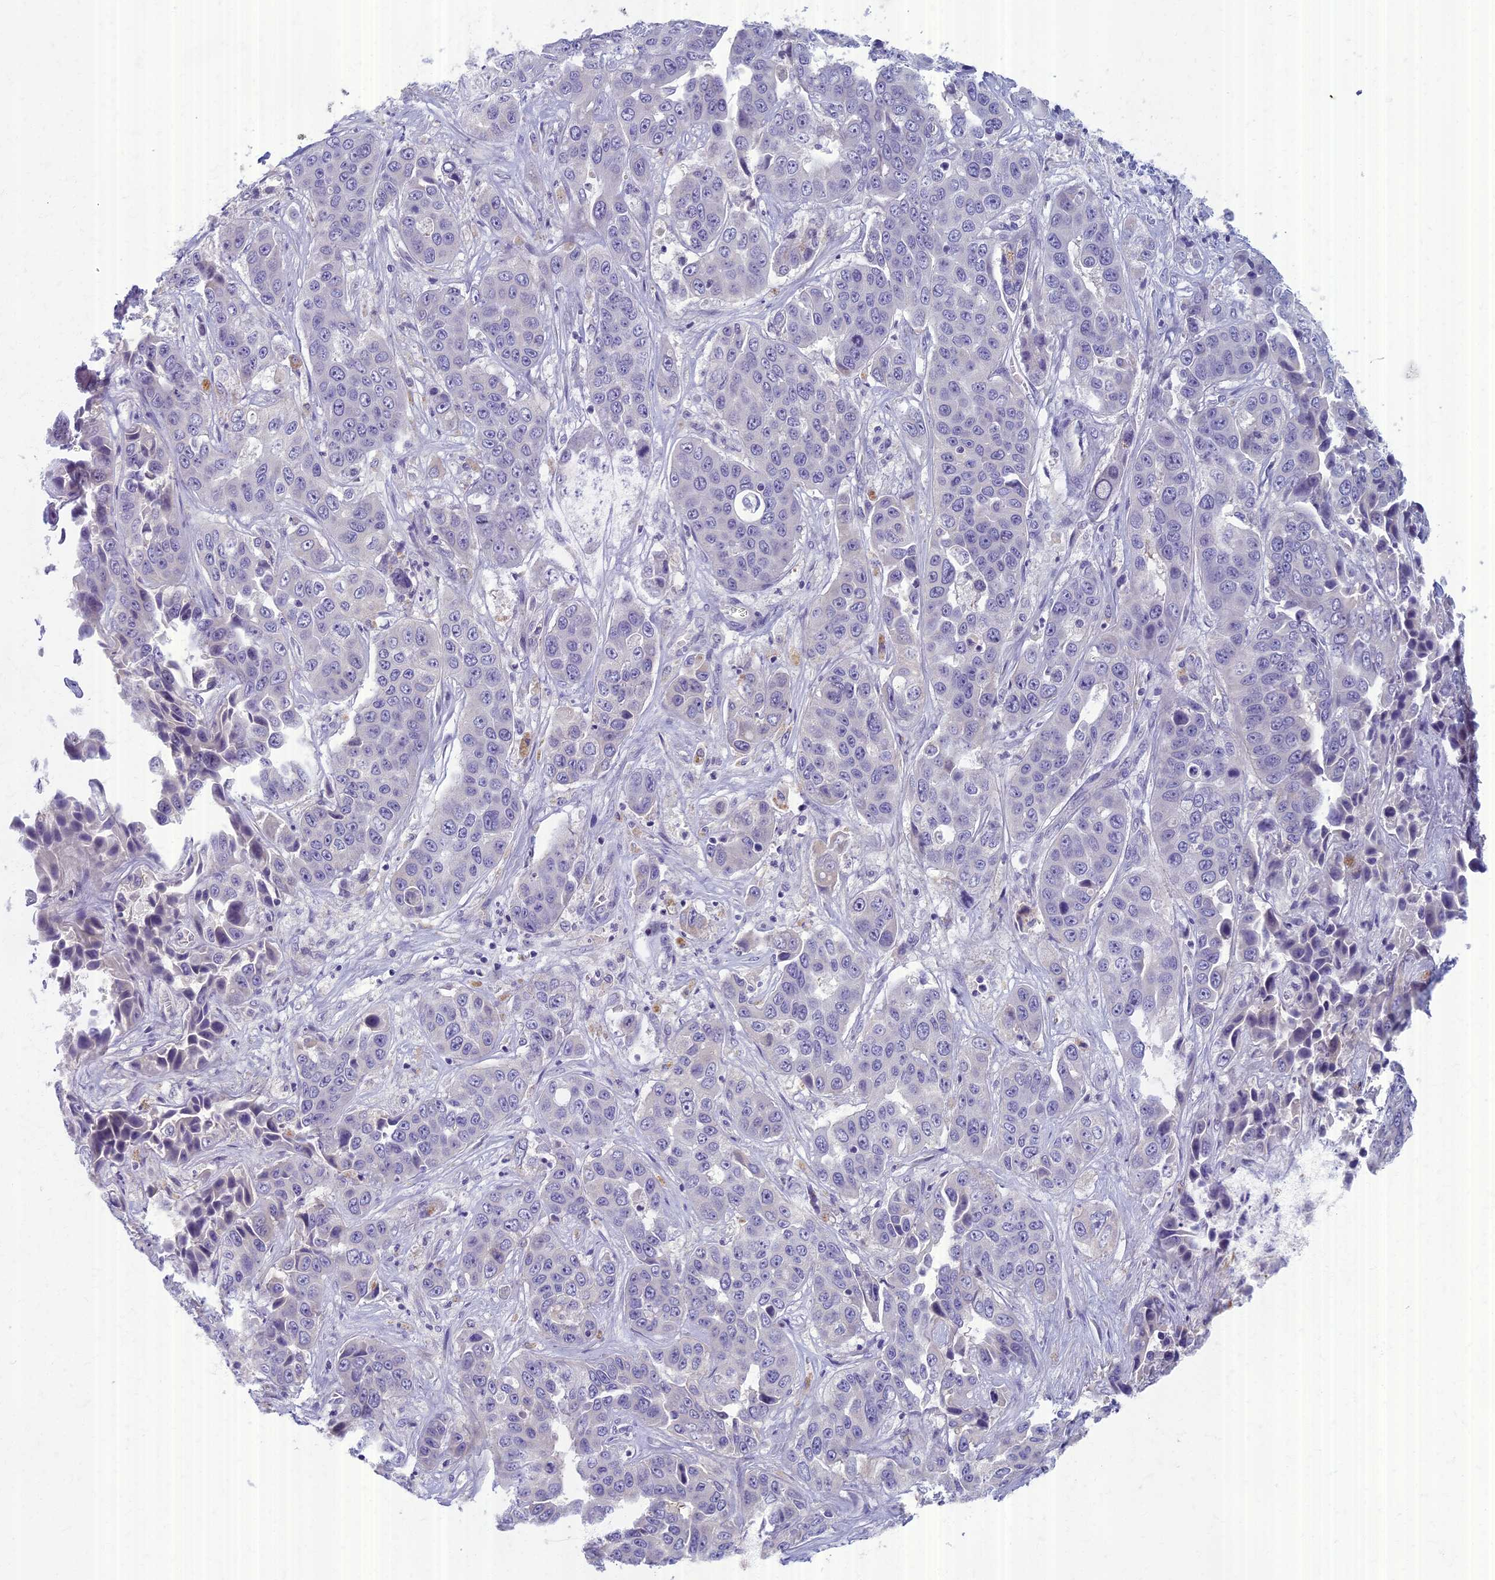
{"staining": {"intensity": "negative", "quantity": "none", "location": "none"}, "tissue": "liver cancer", "cell_type": "Tumor cells", "image_type": "cancer", "snomed": [{"axis": "morphology", "description": "Cholangiocarcinoma"}, {"axis": "topography", "description": "Liver"}], "caption": "IHC photomicrograph of neoplastic tissue: liver cholangiocarcinoma stained with DAB (3,3'-diaminobenzidine) demonstrates no significant protein staining in tumor cells.", "gene": "AP4E1", "patient": {"sex": "female", "age": 52}}